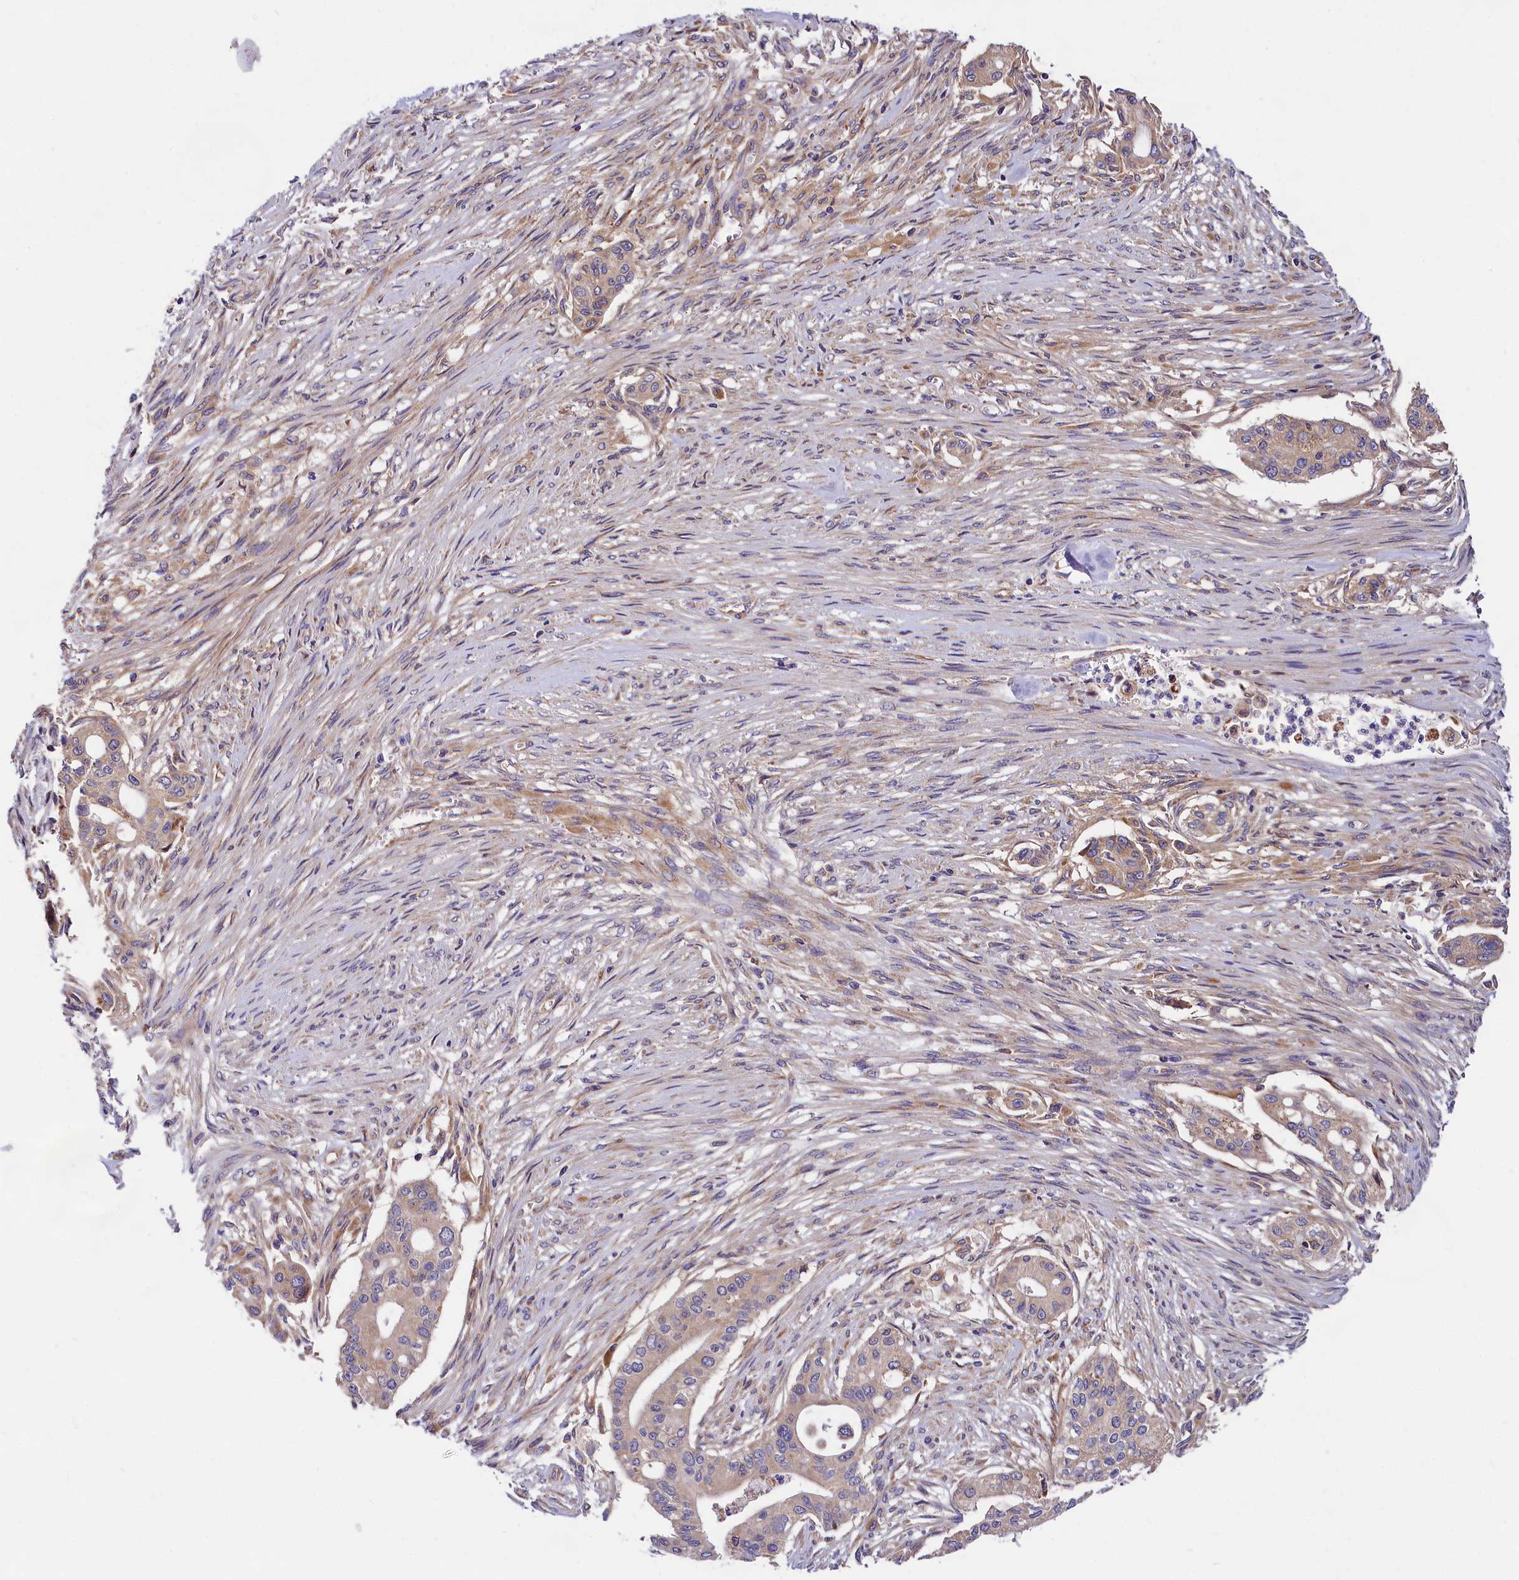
{"staining": {"intensity": "negative", "quantity": "none", "location": "none"}, "tissue": "pancreatic cancer", "cell_type": "Tumor cells", "image_type": "cancer", "snomed": [{"axis": "morphology", "description": "Adenocarcinoma, NOS"}, {"axis": "topography", "description": "Pancreas"}], "caption": "High power microscopy photomicrograph of an immunohistochemistry histopathology image of pancreatic cancer (adenocarcinoma), revealing no significant positivity in tumor cells. The staining was performed using DAB (3,3'-diaminobenzidine) to visualize the protein expression in brown, while the nuclei were stained in blue with hematoxylin (Magnification: 20x).", "gene": "SPG11", "patient": {"sex": "male", "age": 46}}